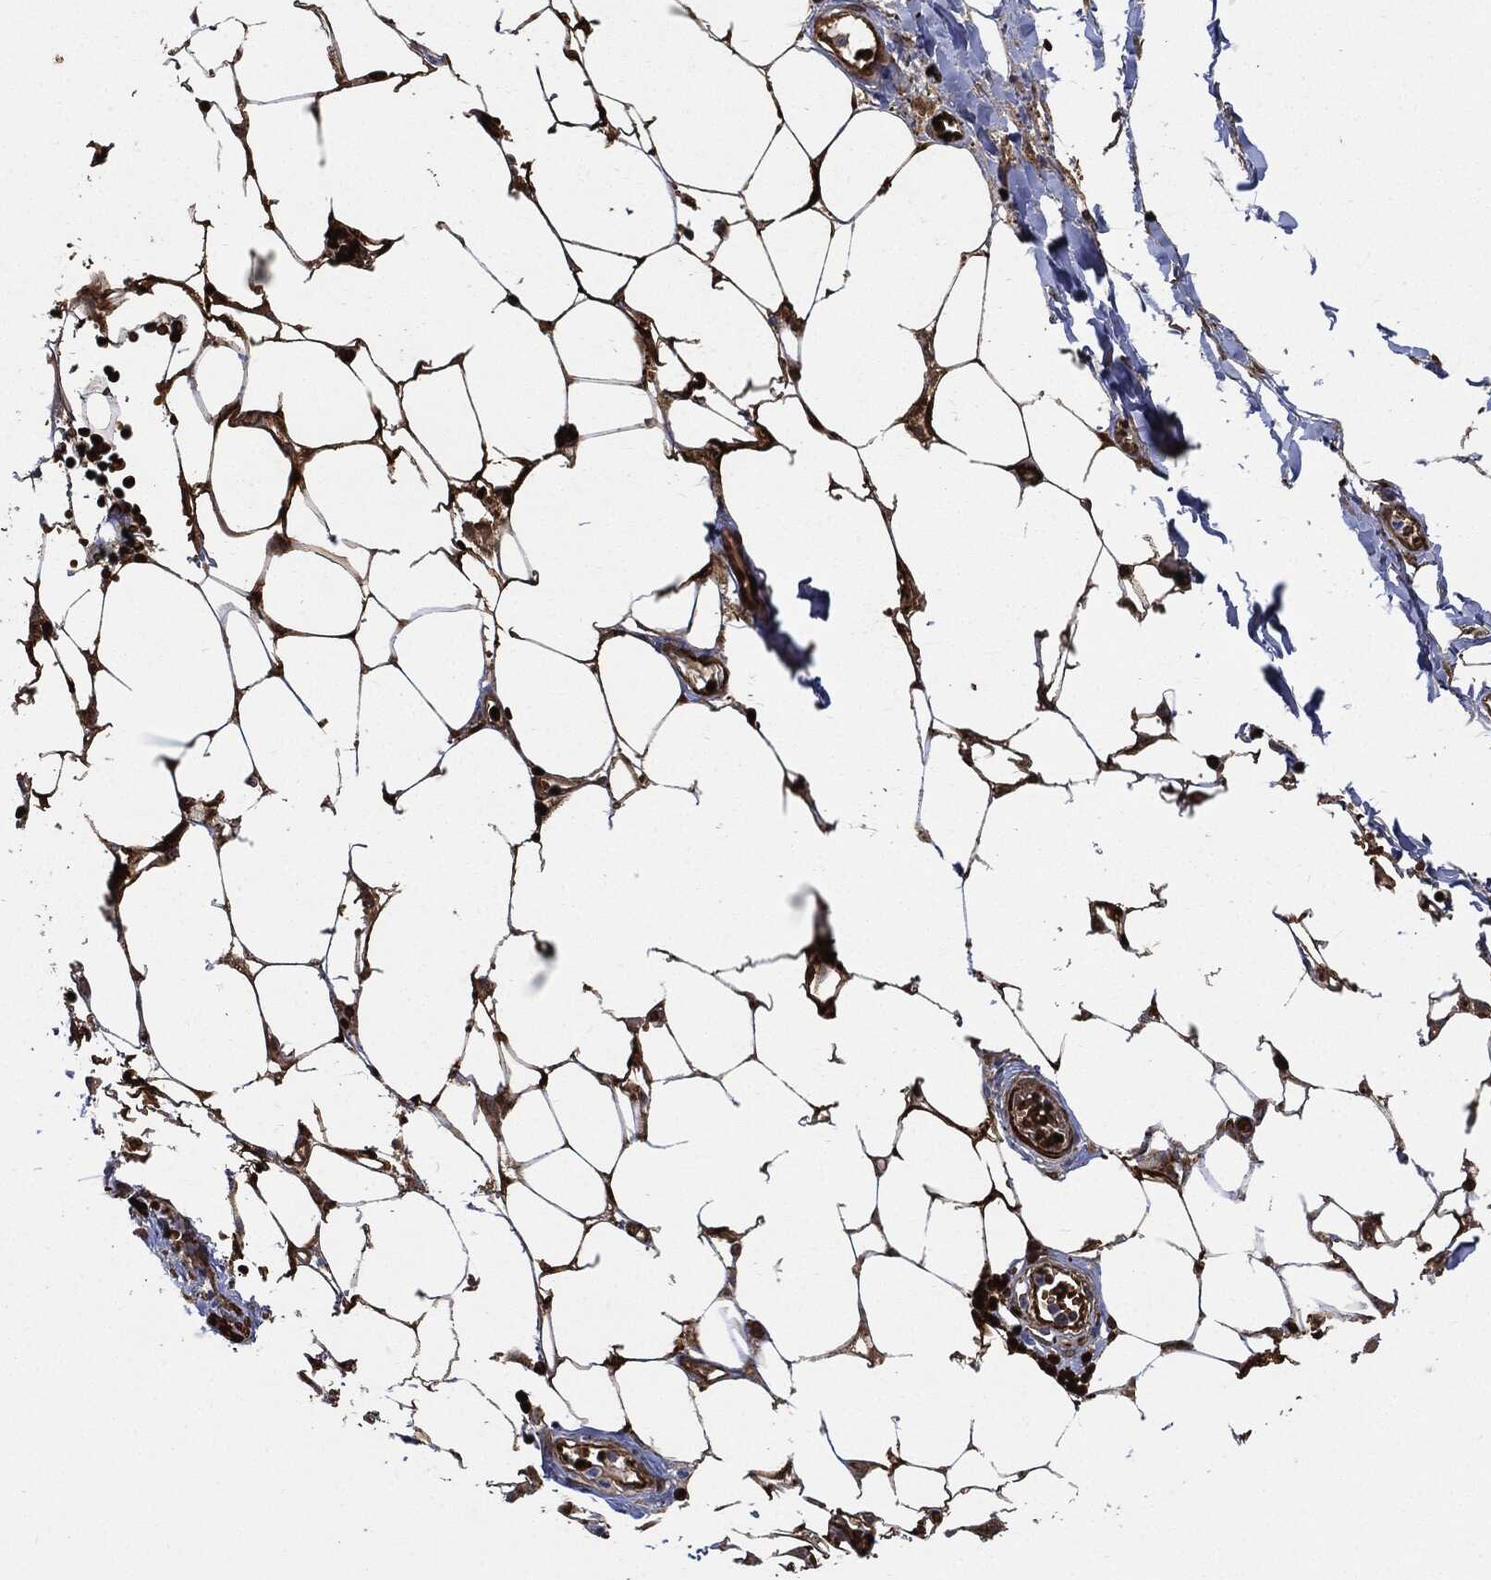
{"staining": {"intensity": "moderate", "quantity": ">75%", "location": "cytoplasmic/membranous"}, "tissue": "adipose tissue", "cell_type": "Adipocytes", "image_type": "normal", "snomed": [{"axis": "morphology", "description": "Normal tissue, NOS"}, {"axis": "morphology", "description": "Squamous cell carcinoma, NOS"}, {"axis": "topography", "description": "Cartilage tissue"}, {"axis": "topography", "description": "Lung"}], "caption": "Immunohistochemical staining of normal adipose tissue reveals moderate cytoplasmic/membranous protein staining in approximately >75% of adipocytes. Using DAB (3,3'-diaminobenzidine) (brown) and hematoxylin (blue) stains, captured at high magnification using brightfield microscopy.", "gene": "PRDX2", "patient": {"sex": "male", "age": 66}}